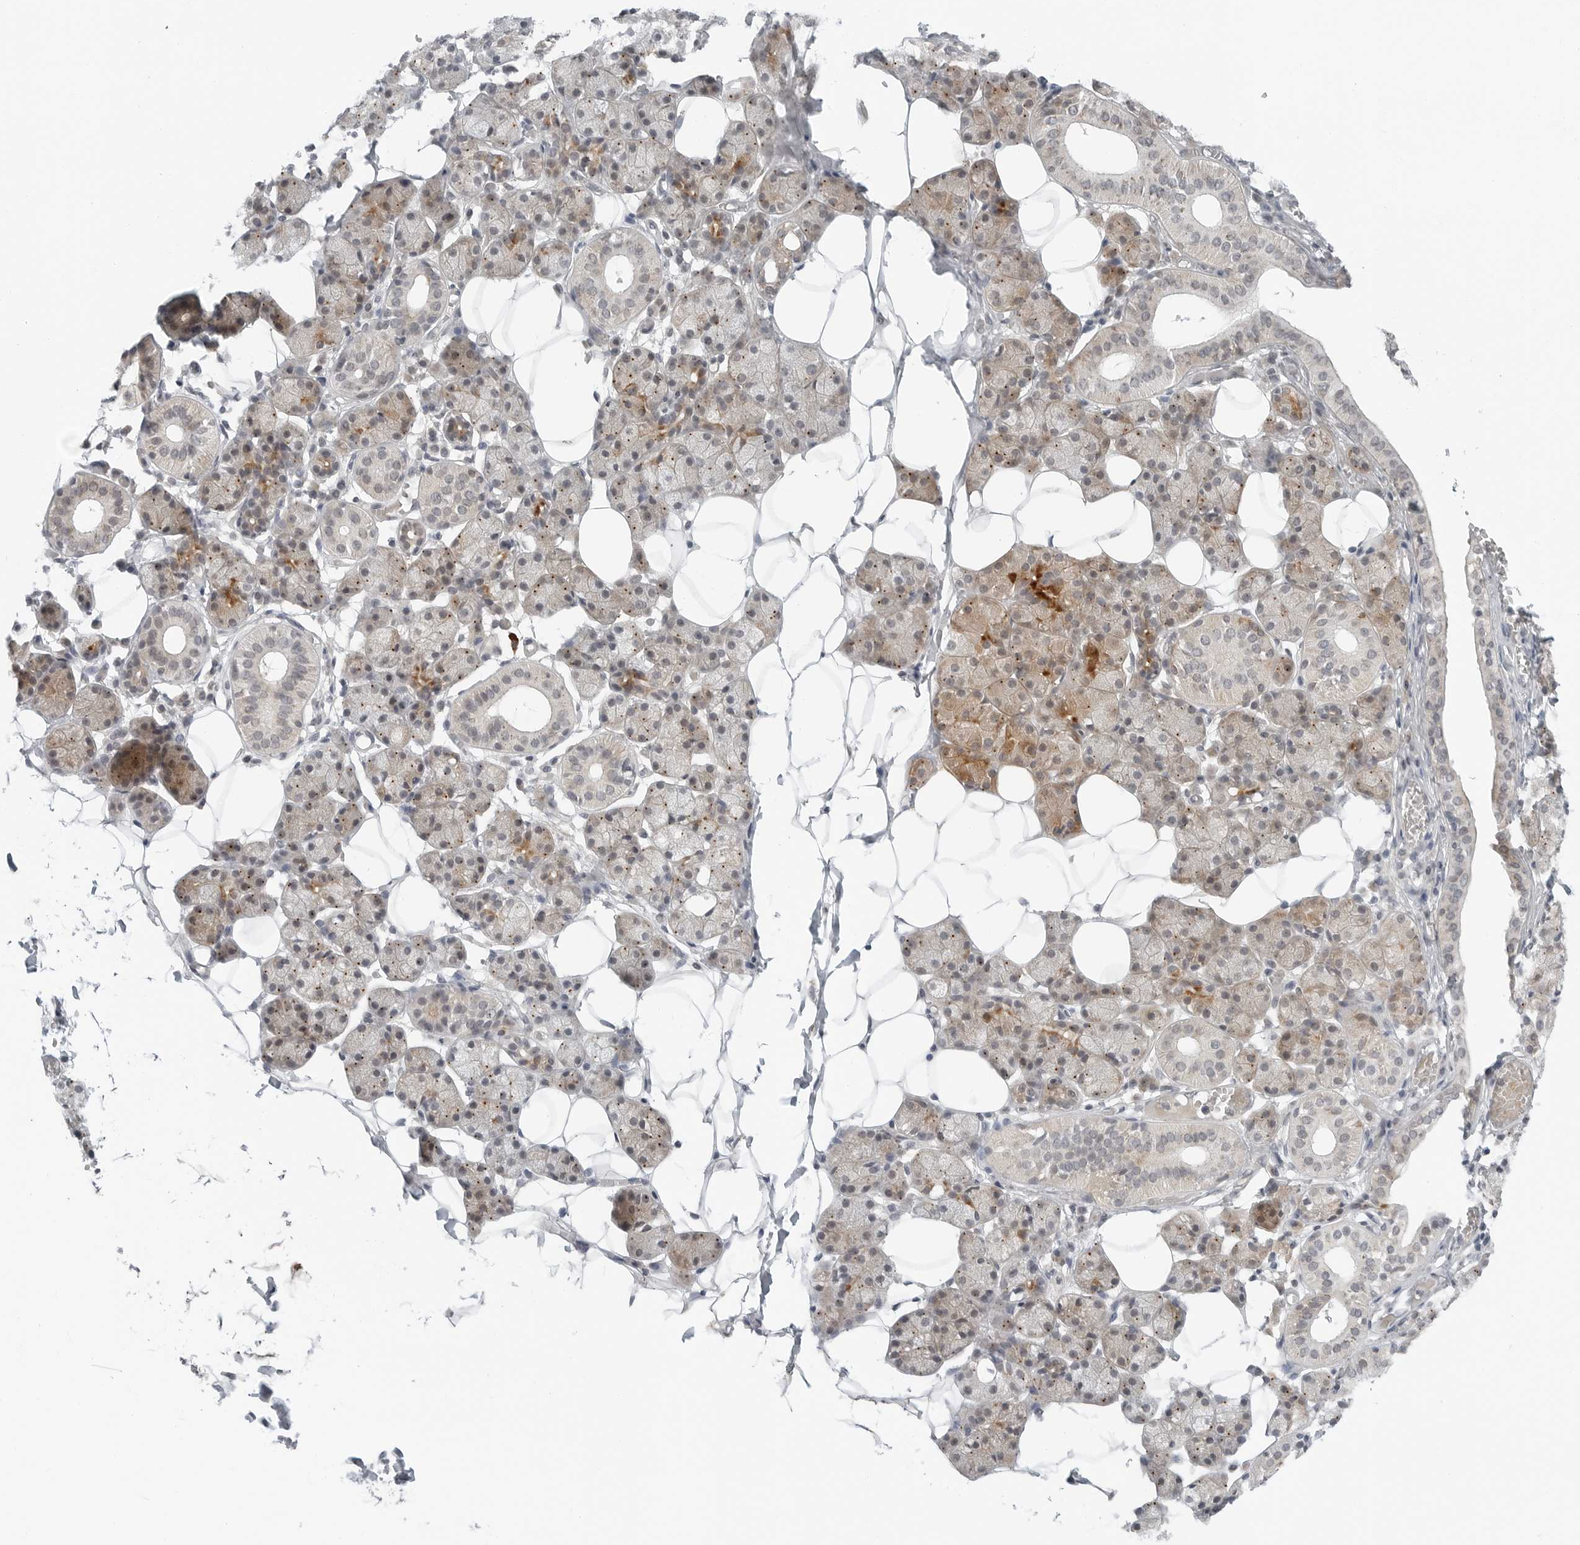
{"staining": {"intensity": "moderate", "quantity": "25%-75%", "location": "cytoplasmic/membranous"}, "tissue": "salivary gland", "cell_type": "Glandular cells", "image_type": "normal", "snomed": [{"axis": "morphology", "description": "Normal tissue, NOS"}, {"axis": "topography", "description": "Salivary gland"}], "caption": "A brown stain highlights moderate cytoplasmic/membranous staining of a protein in glandular cells of unremarkable salivary gland.", "gene": "FCRLB", "patient": {"sex": "female", "age": 33}}